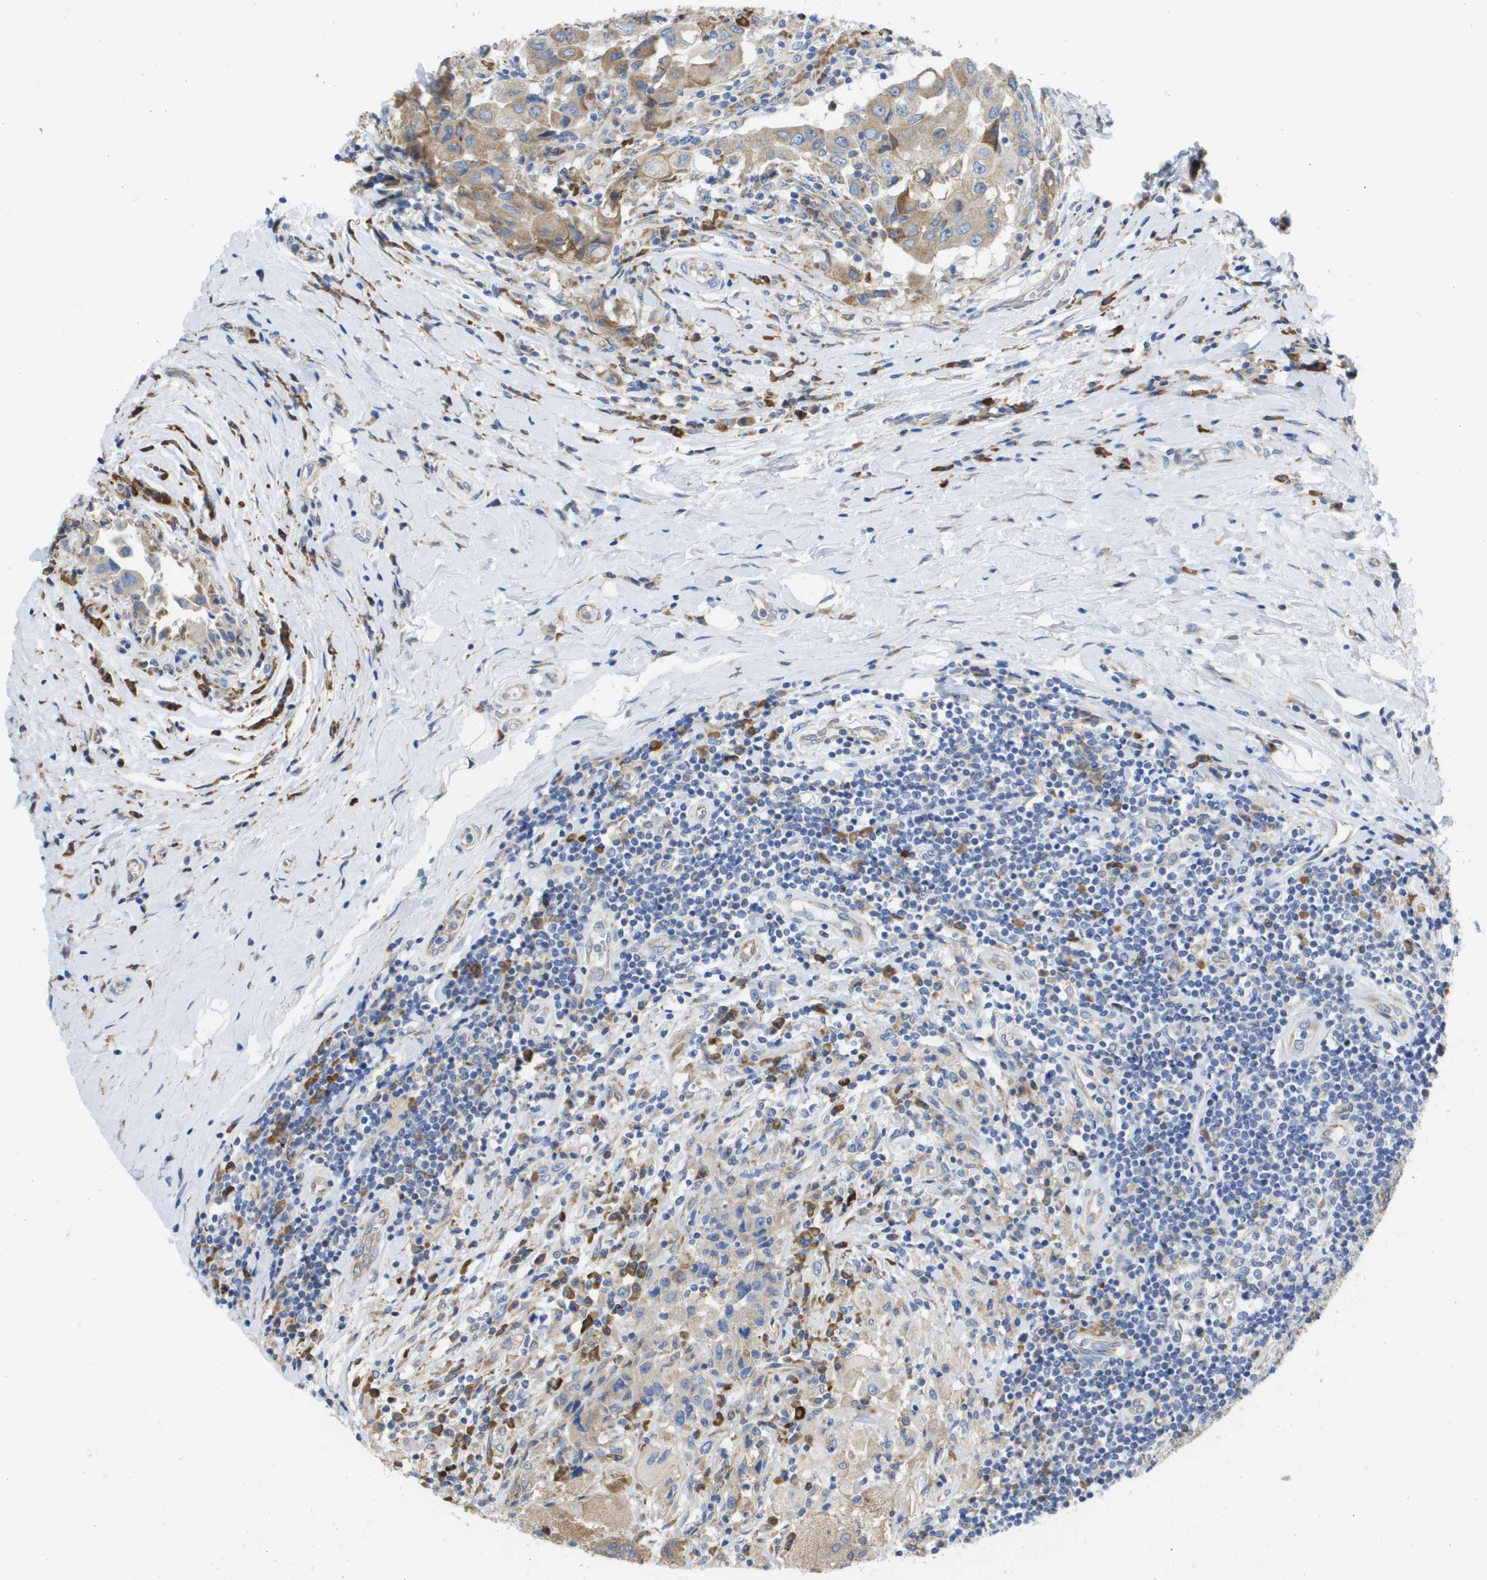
{"staining": {"intensity": "weak", "quantity": ">75%", "location": "cytoplasmic/membranous"}, "tissue": "breast cancer", "cell_type": "Tumor cells", "image_type": "cancer", "snomed": [{"axis": "morphology", "description": "Duct carcinoma"}, {"axis": "topography", "description": "Breast"}], "caption": "Breast cancer was stained to show a protein in brown. There is low levels of weak cytoplasmic/membranous expression in about >75% of tumor cells.", "gene": "SDR42E1", "patient": {"sex": "female", "age": 27}}